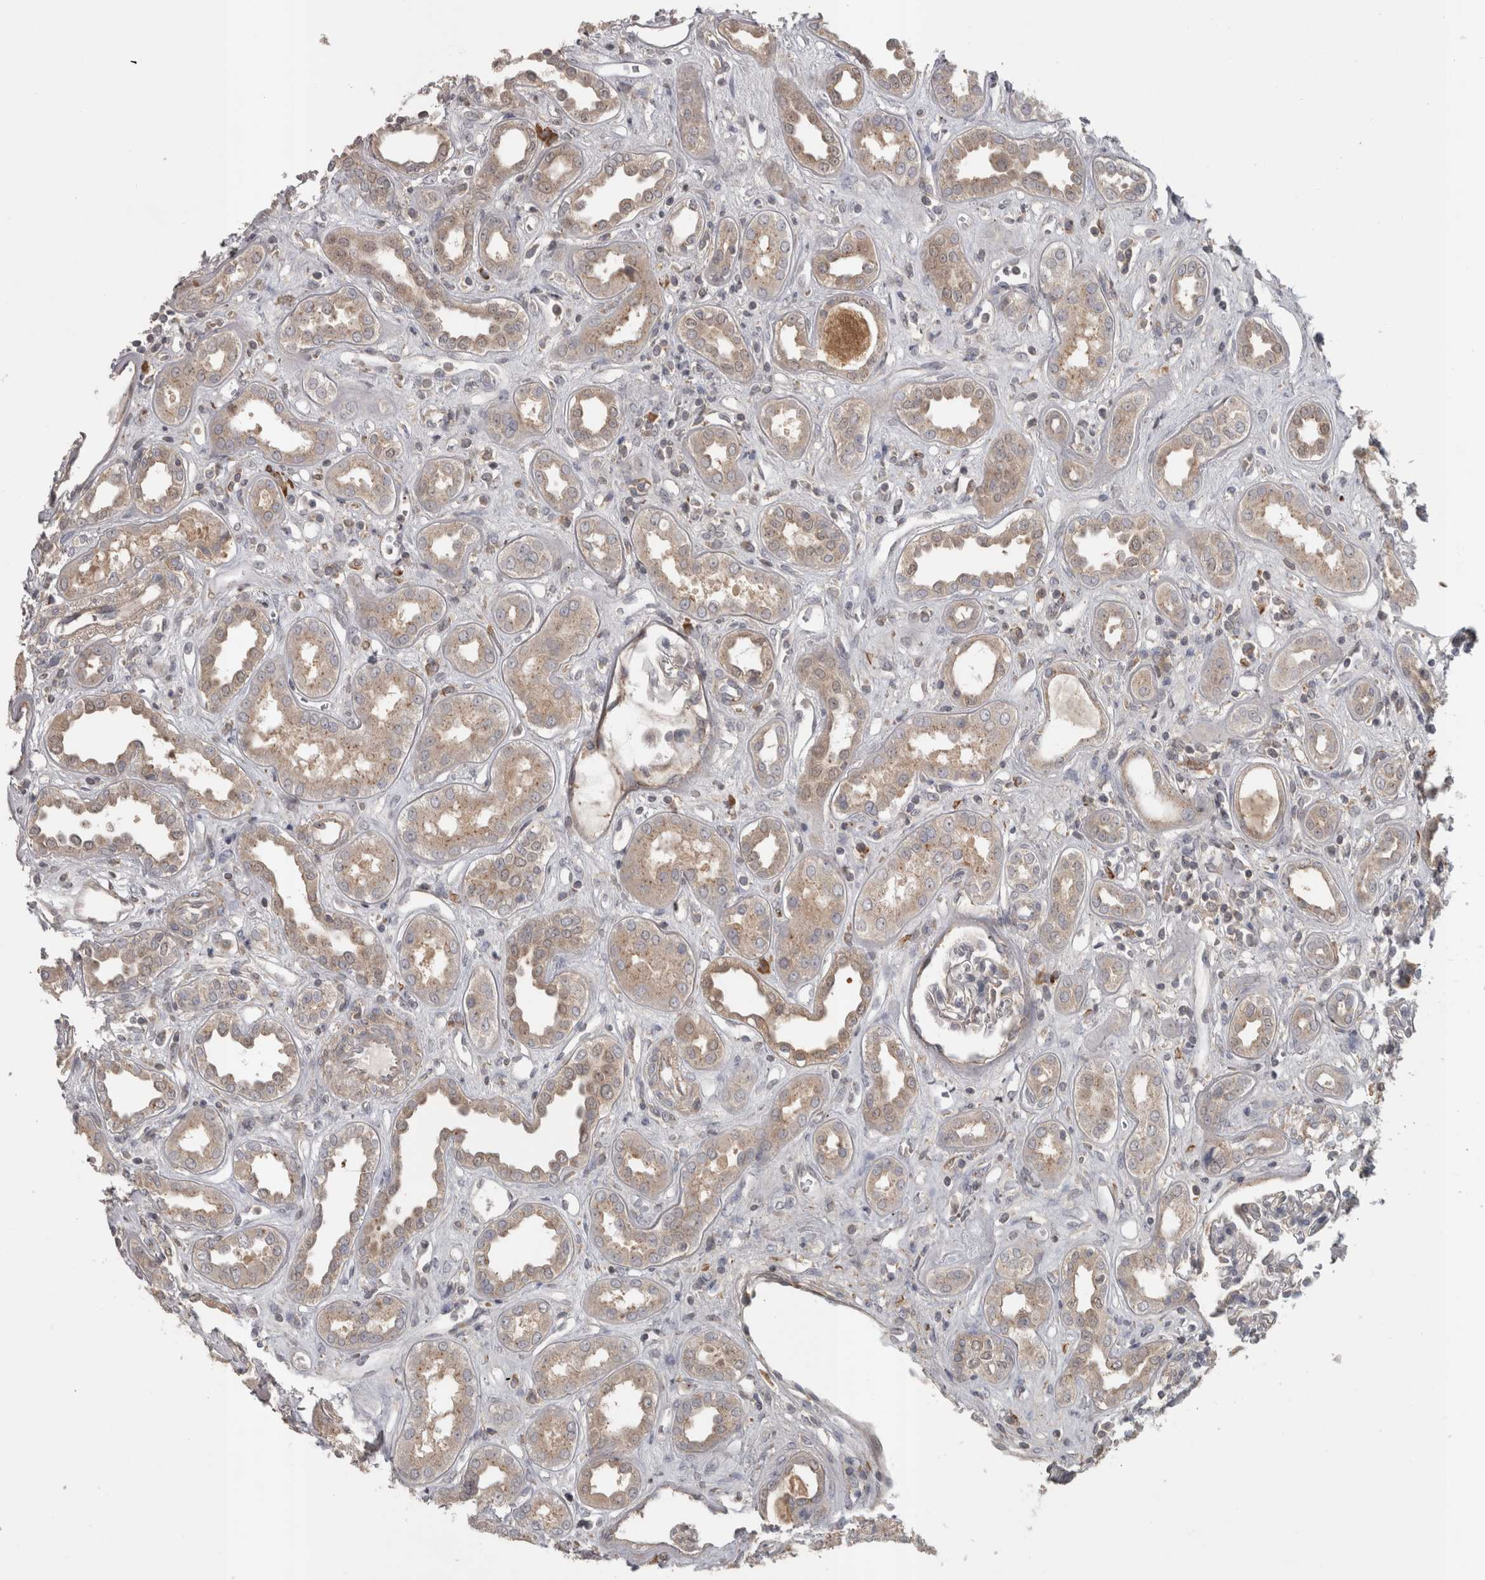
{"staining": {"intensity": "weak", "quantity": "<25%", "location": "cytoplasmic/membranous"}, "tissue": "kidney", "cell_type": "Cells in glomeruli", "image_type": "normal", "snomed": [{"axis": "morphology", "description": "Normal tissue, NOS"}, {"axis": "topography", "description": "Kidney"}], "caption": "This histopathology image is of normal kidney stained with immunohistochemistry (IHC) to label a protein in brown with the nuclei are counter-stained blue. There is no expression in cells in glomeruli.", "gene": "SLCO5A1", "patient": {"sex": "male", "age": 59}}